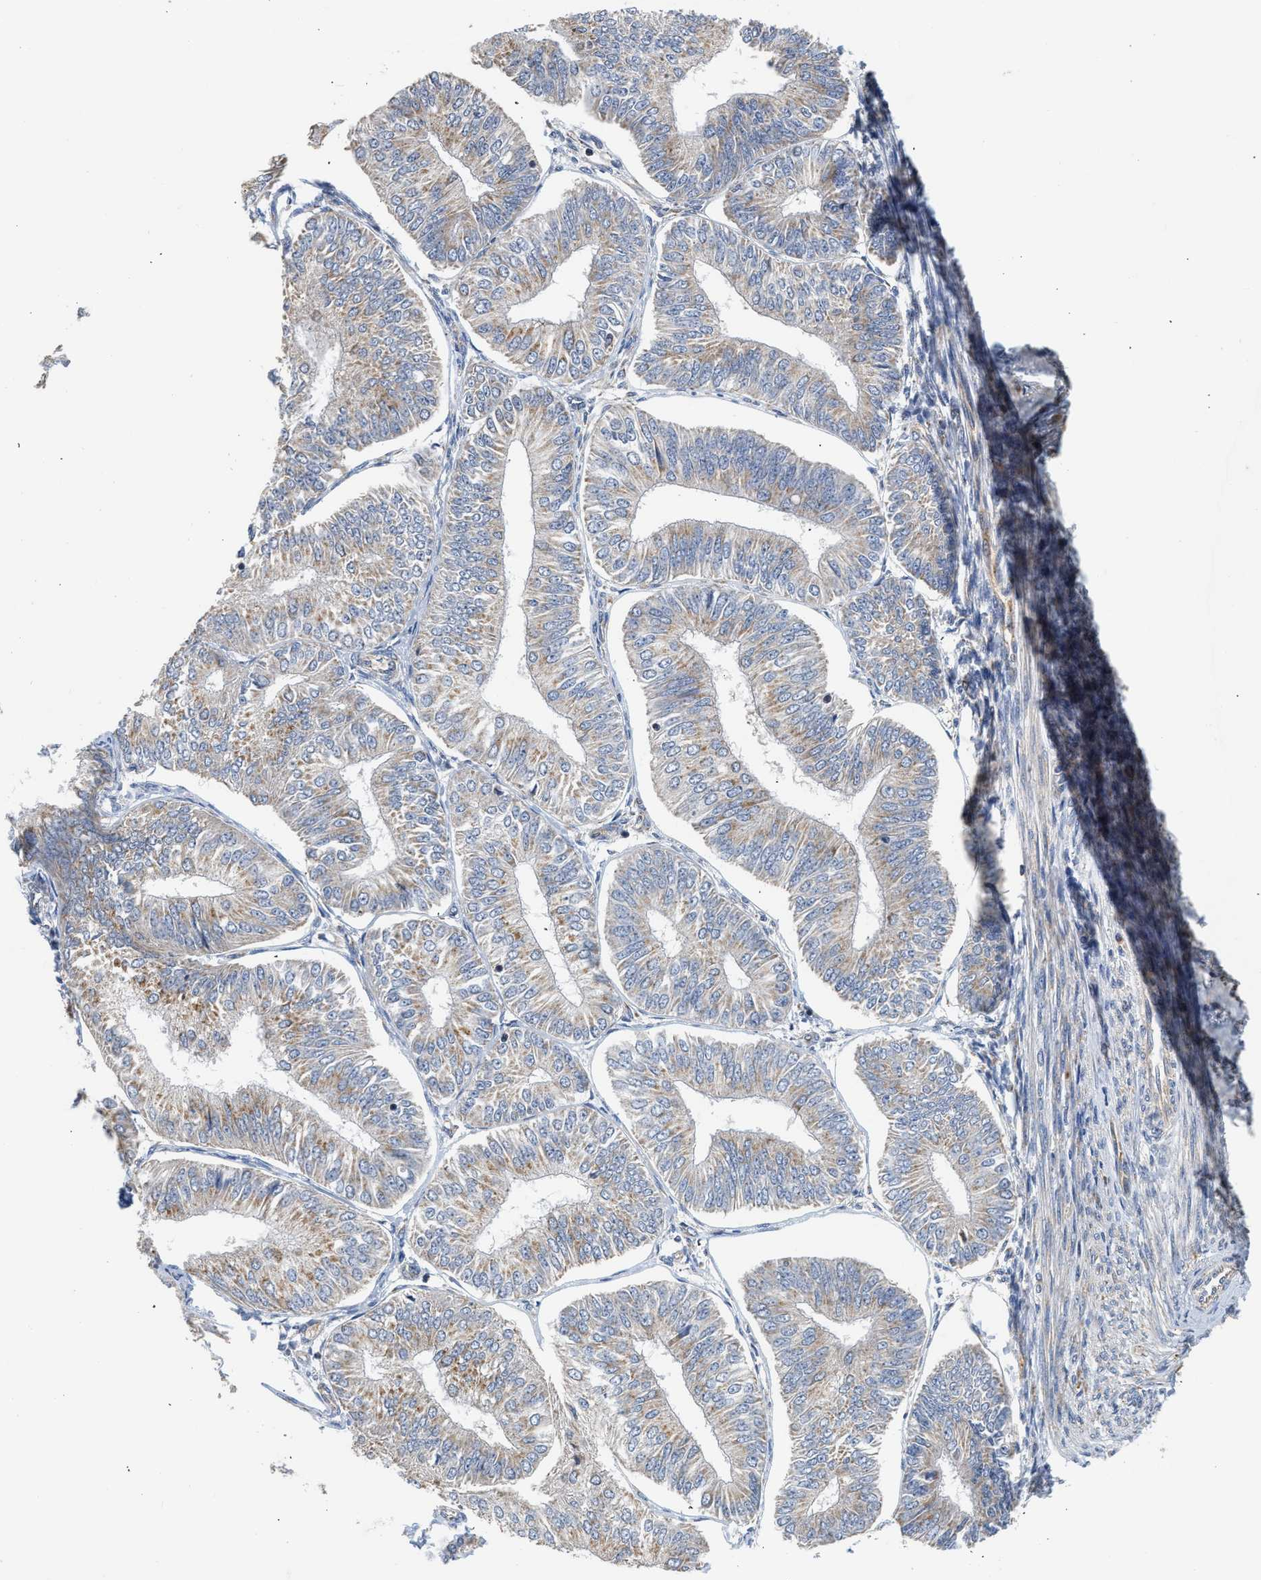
{"staining": {"intensity": "weak", "quantity": ">75%", "location": "cytoplasmic/membranous"}, "tissue": "endometrial cancer", "cell_type": "Tumor cells", "image_type": "cancer", "snomed": [{"axis": "morphology", "description": "Adenocarcinoma, NOS"}, {"axis": "topography", "description": "Endometrium"}], "caption": "Protein staining exhibits weak cytoplasmic/membranous staining in approximately >75% of tumor cells in endometrial cancer (adenocarcinoma).", "gene": "PIM1", "patient": {"sex": "female", "age": 58}}